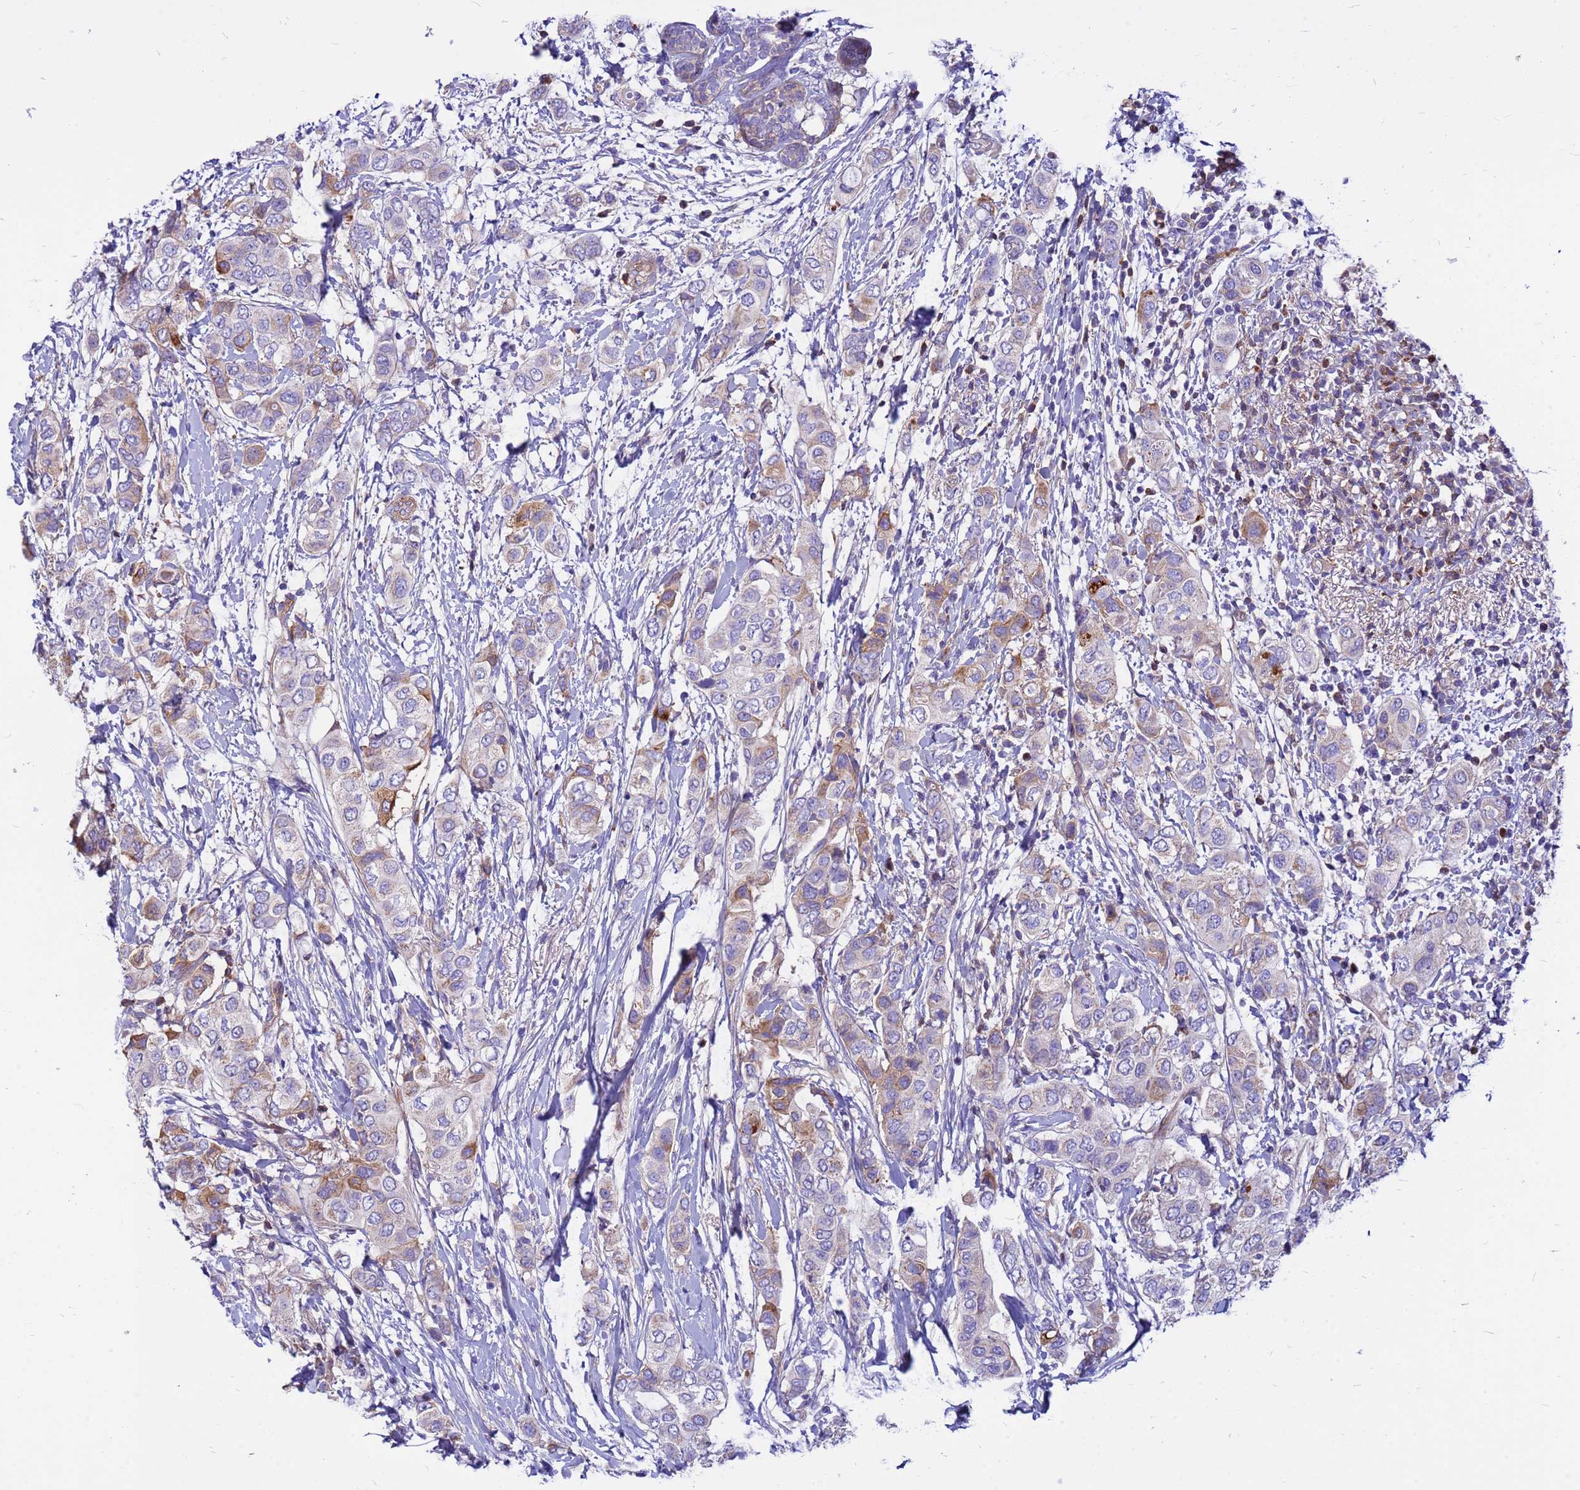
{"staining": {"intensity": "moderate", "quantity": "<25%", "location": "cytoplasmic/membranous"}, "tissue": "breast cancer", "cell_type": "Tumor cells", "image_type": "cancer", "snomed": [{"axis": "morphology", "description": "Lobular carcinoma"}, {"axis": "topography", "description": "Breast"}], "caption": "A histopathology image of breast lobular carcinoma stained for a protein displays moderate cytoplasmic/membranous brown staining in tumor cells.", "gene": "CRHBP", "patient": {"sex": "female", "age": 51}}